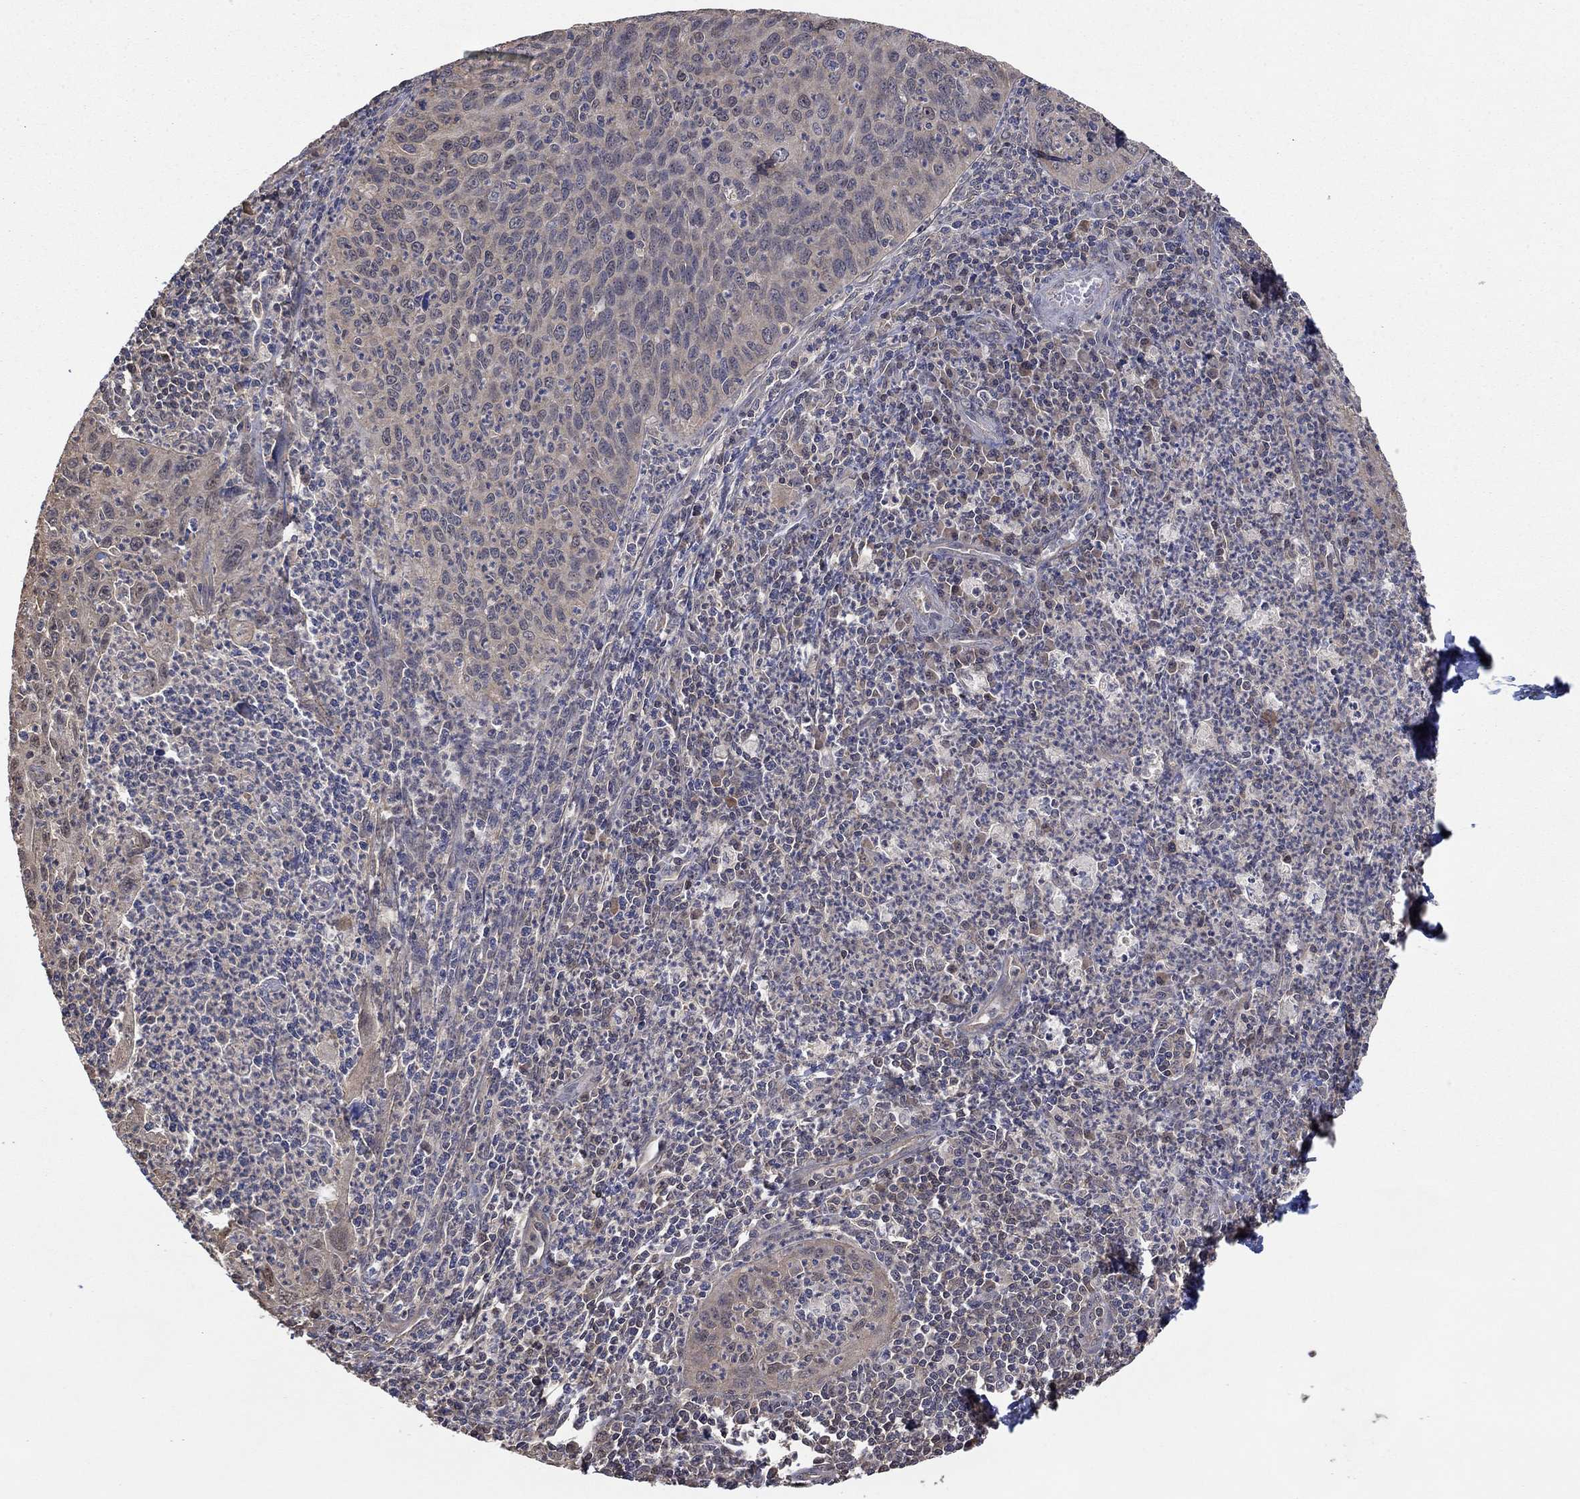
{"staining": {"intensity": "weak", "quantity": "25%-75%", "location": "cytoplasmic/membranous"}, "tissue": "cervical cancer", "cell_type": "Tumor cells", "image_type": "cancer", "snomed": [{"axis": "morphology", "description": "Squamous cell carcinoma, NOS"}, {"axis": "topography", "description": "Cervix"}], "caption": "Immunohistochemical staining of squamous cell carcinoma (cervical) exhibits low levels of weak cytoplasmic/membranous positivity in about 25%-75% of tumor cells.", "gene": "RNF114", "patient": {"sex": "female", "age": 26}}